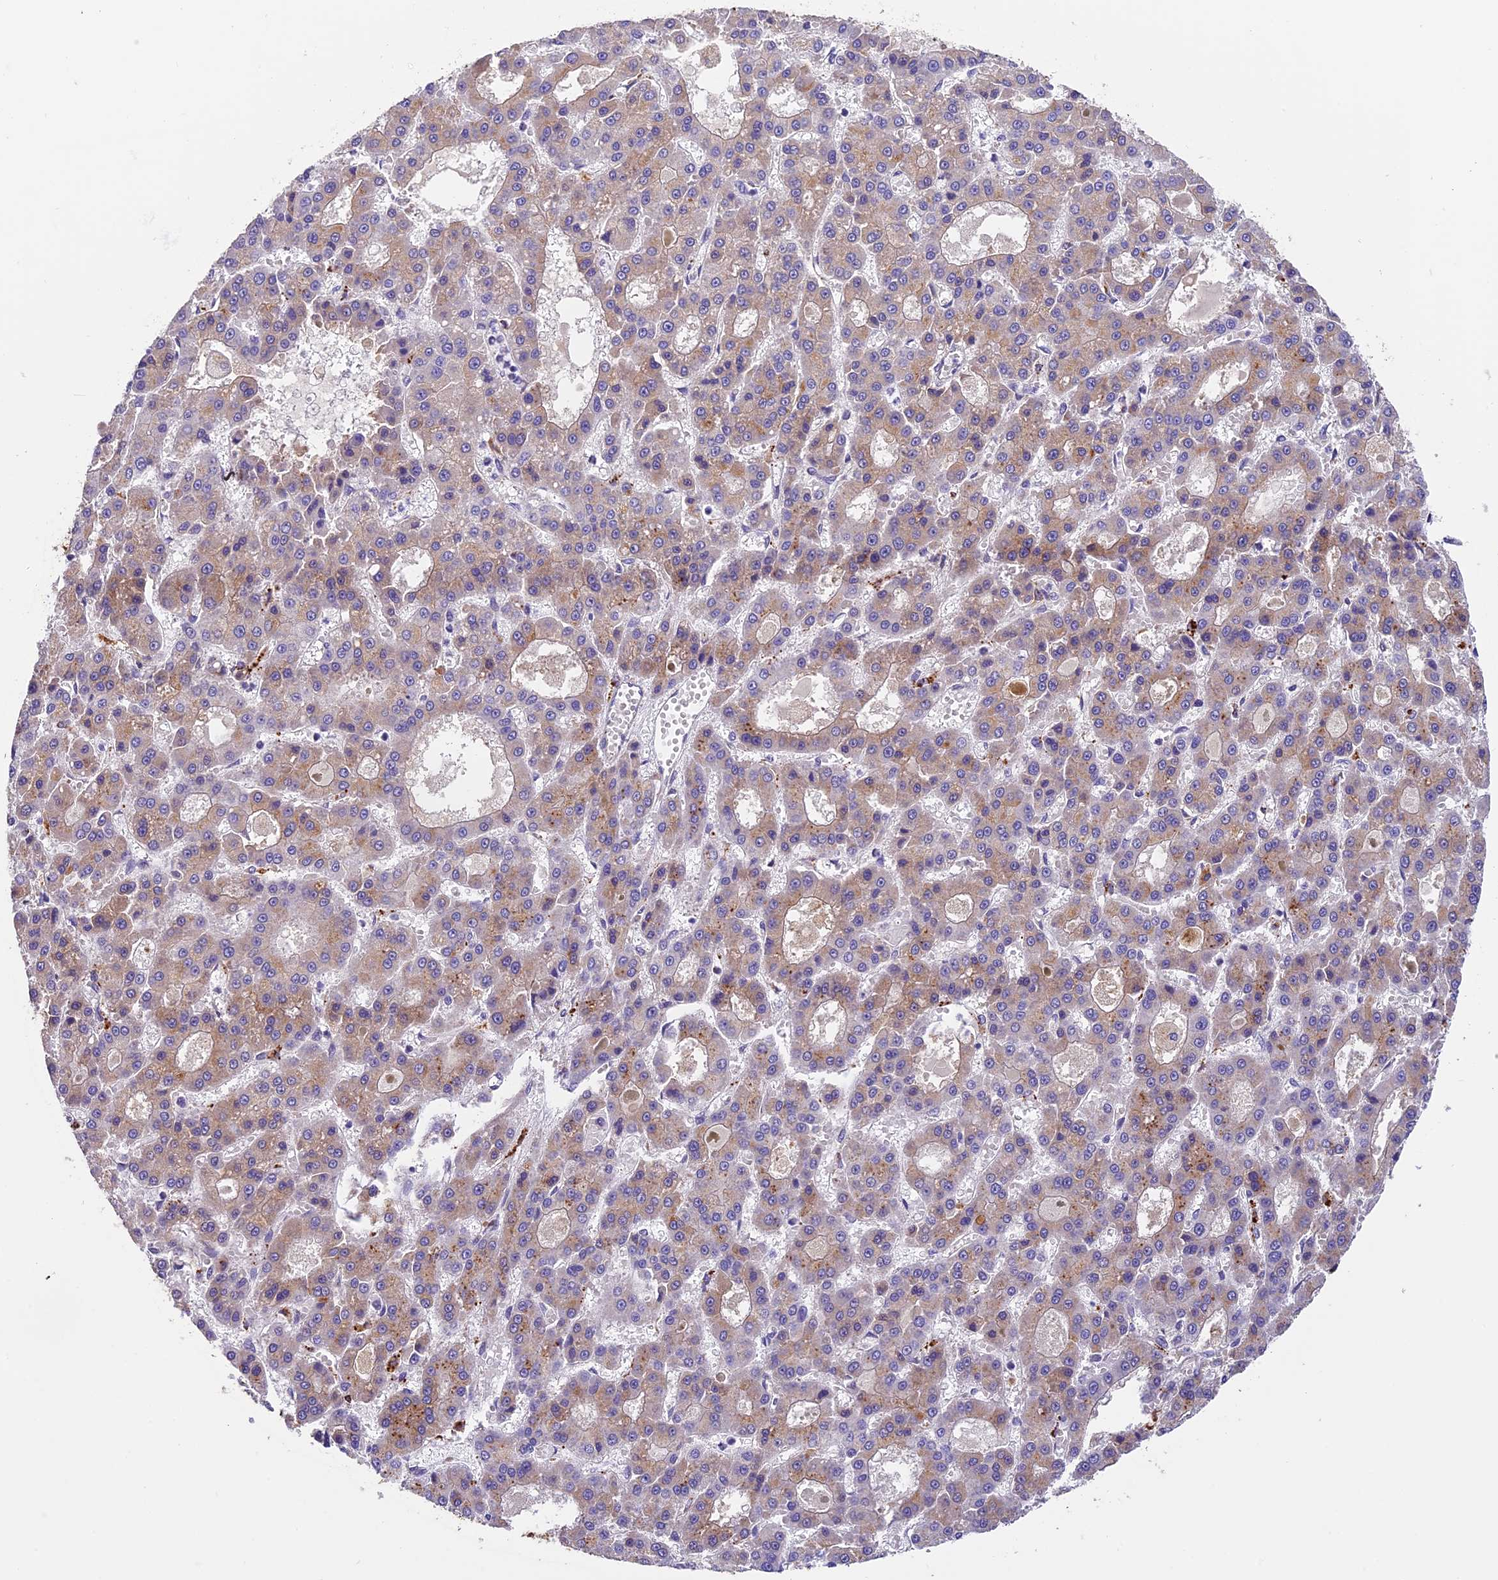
{"staining": {"intensity": "moderate", "quantity": "<25%", "location": "cytoplasmic/membranous"}, "tissue": "liver cancer", "cell_type": "Tumor cells", "image_type": "cancer", "snomed": [{"axis": "morphology", "description": "Carcinoma, Hepatocellular, NOS"}, {"axis": "topography", "description": "Liver"}], "caption": "Protein expression analysis of human liver hepatocellular carcinoma reveals moderate cytoplasmic/membranous positivity in approximately <25% of tumor cells. The staining was performed using DAB (3,3'-diaminobenzidine), with brown indicating positive protein expression. Nuclei are stained blue with hematoxylin.", "gene": "COPE", "patient": {"sex": "male", "age": 70}}